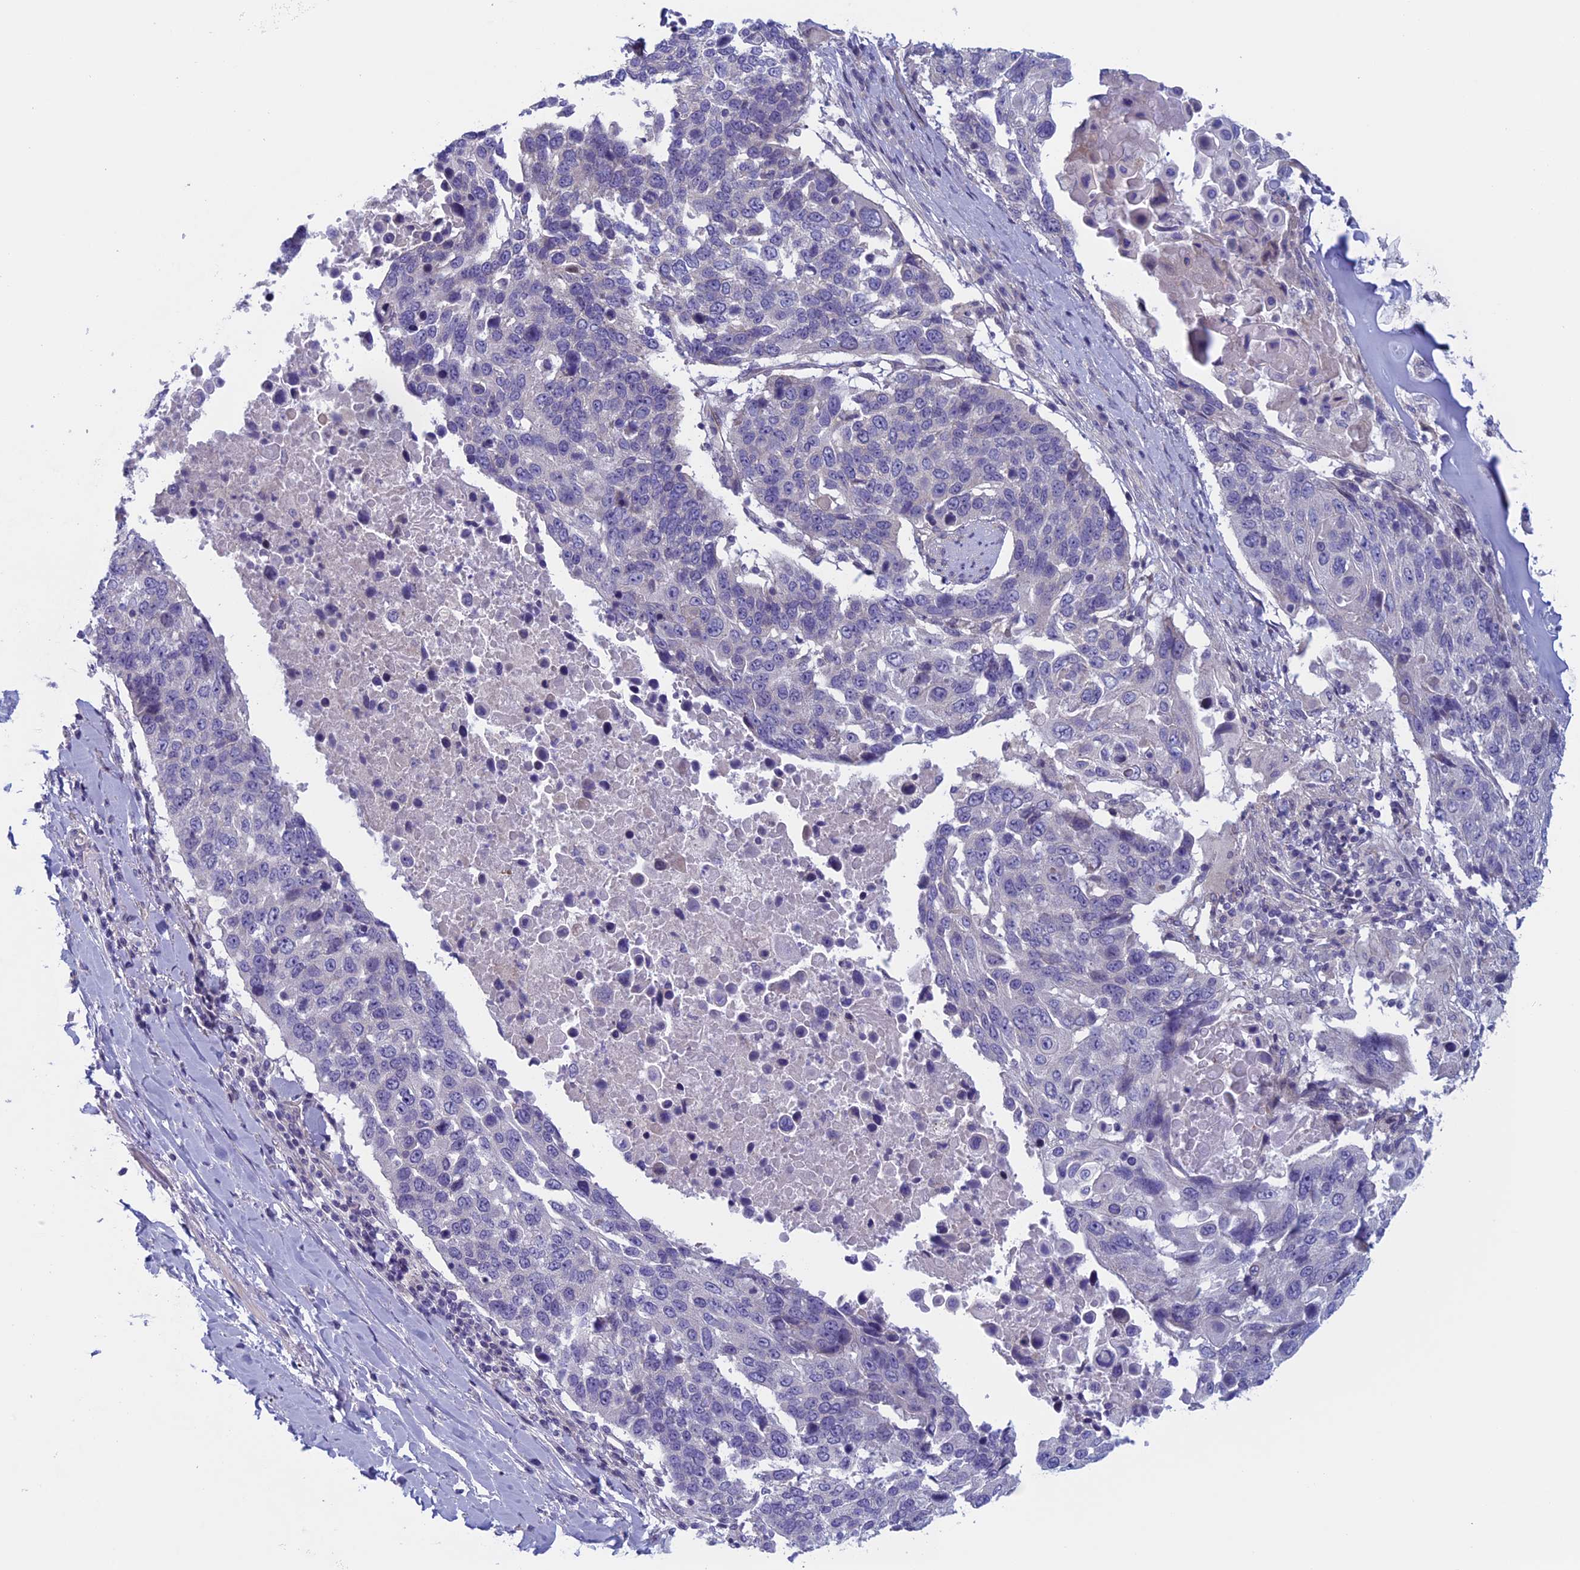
{"staining": {"intensity": "negative", "quantity": "none", "location": "none"}, "tissue": "lung cancer", "cell_type": "Tumor cells", "image_type": "cancer", "snomed": [{"axis": "morphology", "description": "Squamous cell carcinoma, NOS"}, {"axis": "topography", "description": "Lung"}], "caption": "A high-resolution histopathology image shows IHC staining of lung cancer (squamous cell carcinoma), which shows no significant expression in tumor cells.", "gene": "CNOT6L", "patient": {"sex": "male", "age": 66}}